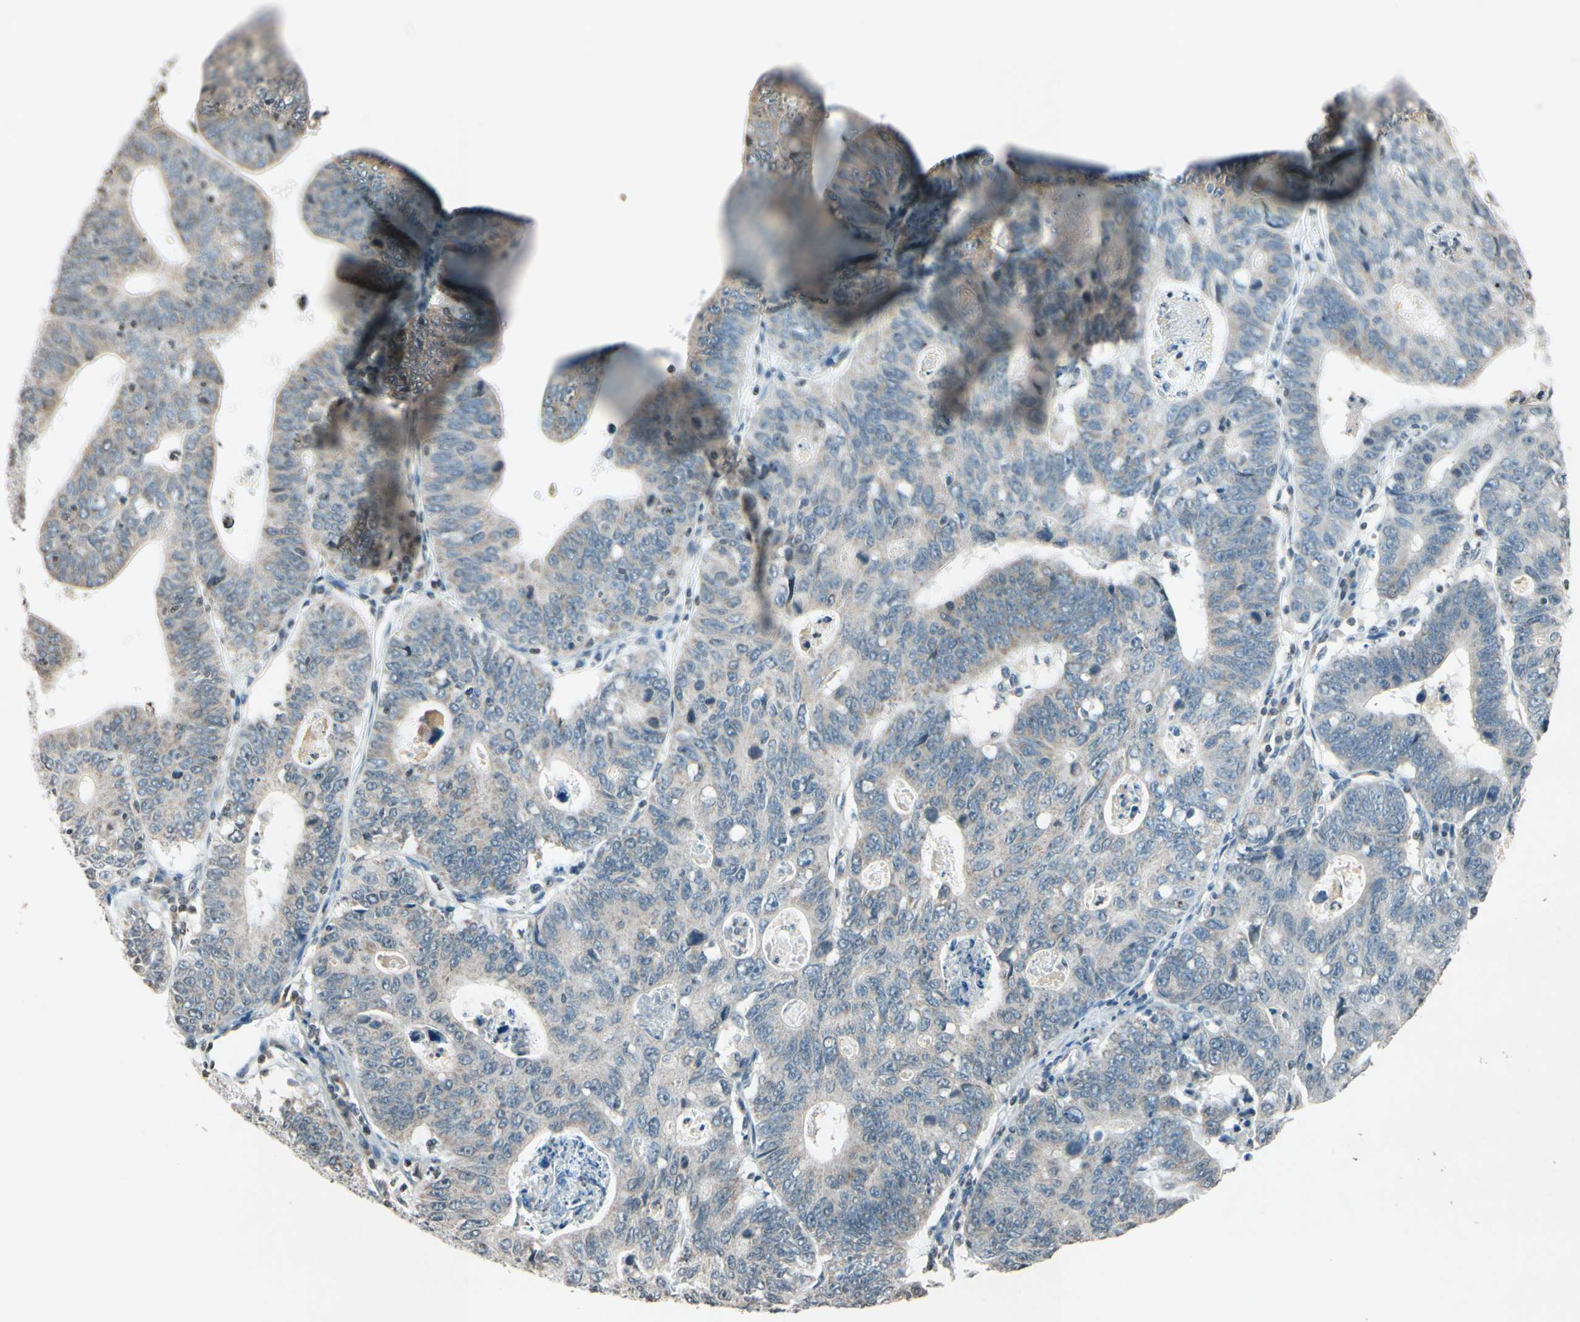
{"staining": {"intensity": "weak", "quantity": ">75%", "location": "cytoplasmic/membranous"}, "tissue": "stomach cancer", "cell_type": "Tumor cells", "image_type": "cancer", "snomed": [{"axis": "morphology", "description": "Adenocarcinoma, NOS"}, {"axis": "topography", "description": "Stomach"}], "caption": "This image shows immunohistochemistry staining of stomach cancer (adenocarcinoma), with low weak cytoplasmic/membranous staining in about >75% of tumor cells.", "gene": "CLDN11", "patient": {"sex": "male", "age": 59}}